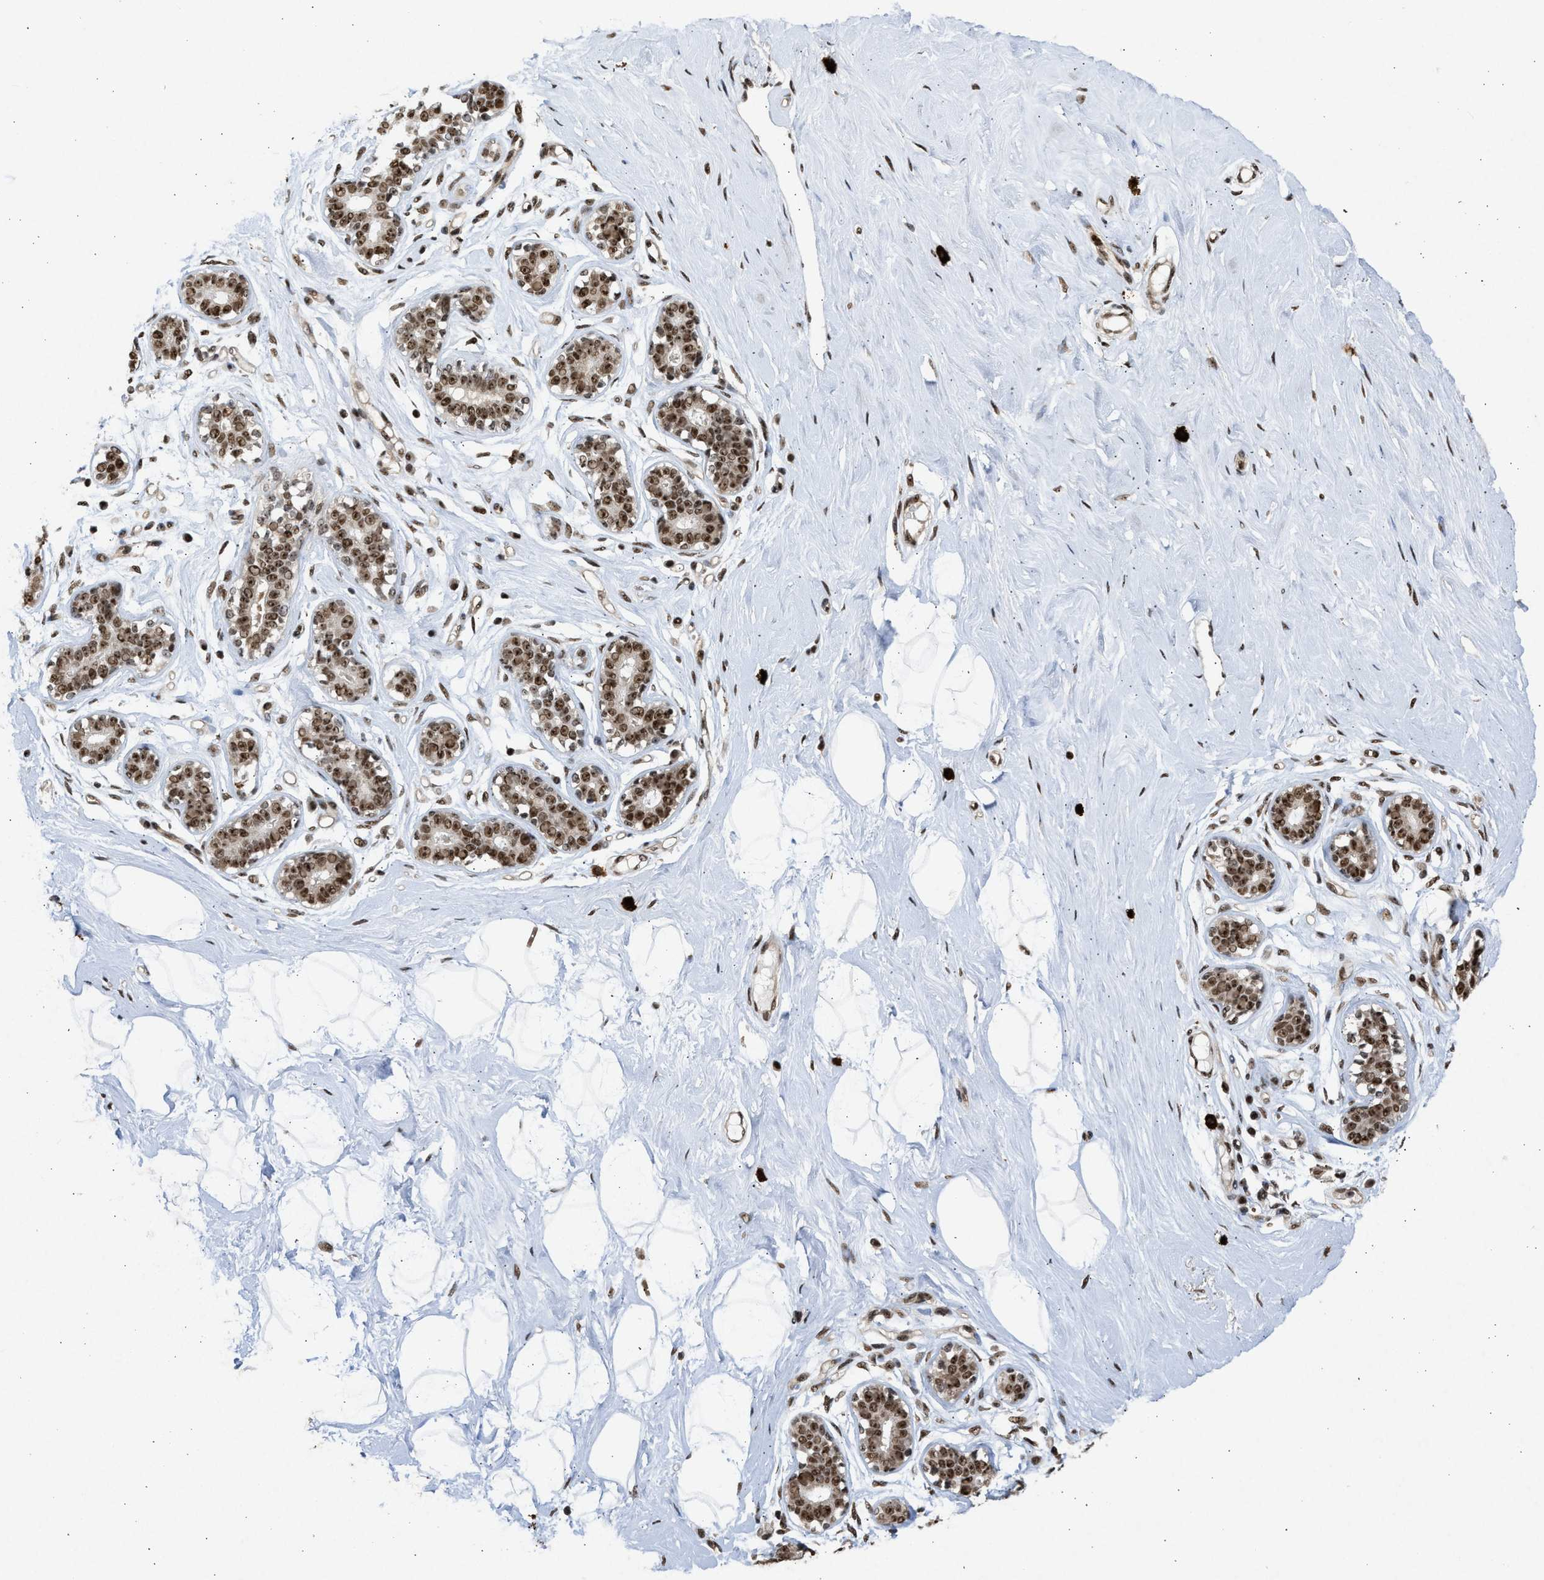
{"staining": {"intensity": "moderate", "quantity": ">75%", "location": "nuclear"}, "tissue": "breast", "cell_type": "Adipocytes", "image_type": "normal", "snomed": [{"axis": "morphology", "description": "Normal tissue, NOS"}, {"axis": "topography", "description": "Breast"}], "caption": "Protein expression analysis of unremarkable breast demonstrates moderate nuclear staining in approximately >75% of adipocytes.", "gene": "TFDP2", "patient": {"sex": "female", "age": 23}}